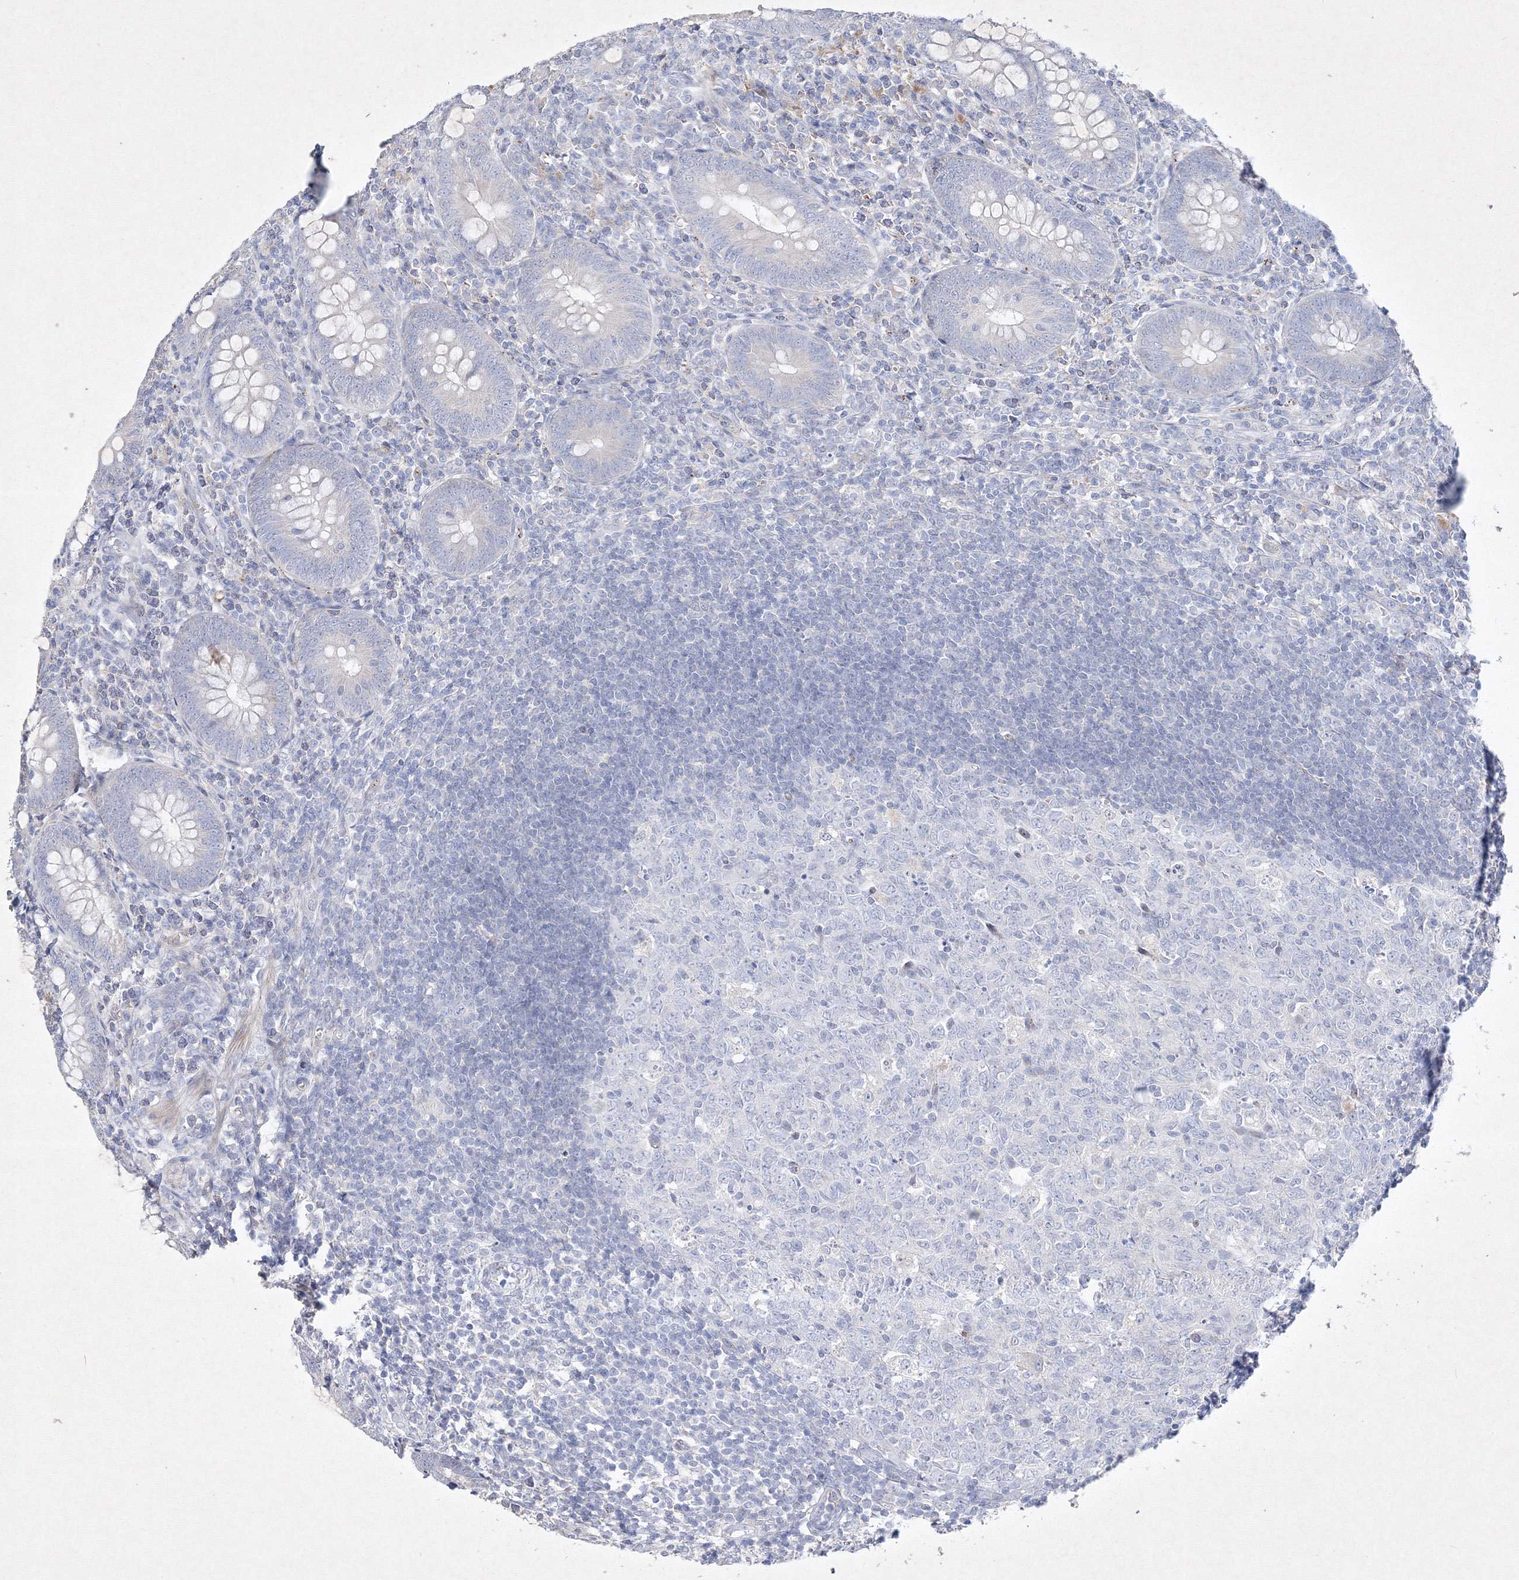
{"staining": {"intensity": "moderate", "quantity": "<25%", "location": "cytoplasmic/membranous"}, "tissue": "appendix", "cell_type": "Glandular cells", "image_type": "normal", "snomed": [{"axis": "morphology", "description": "Normal tissue, NOS"}, {"axis": "topography", "description": "Appendix"}], "caption": "Protein analysis of benign appendix demonstrates moderate cytoplasmic/membranous staining in approximately <25% of glandular cells.", "gene": "CXXC4", "patient": {"sex": "male", "age": 14}}